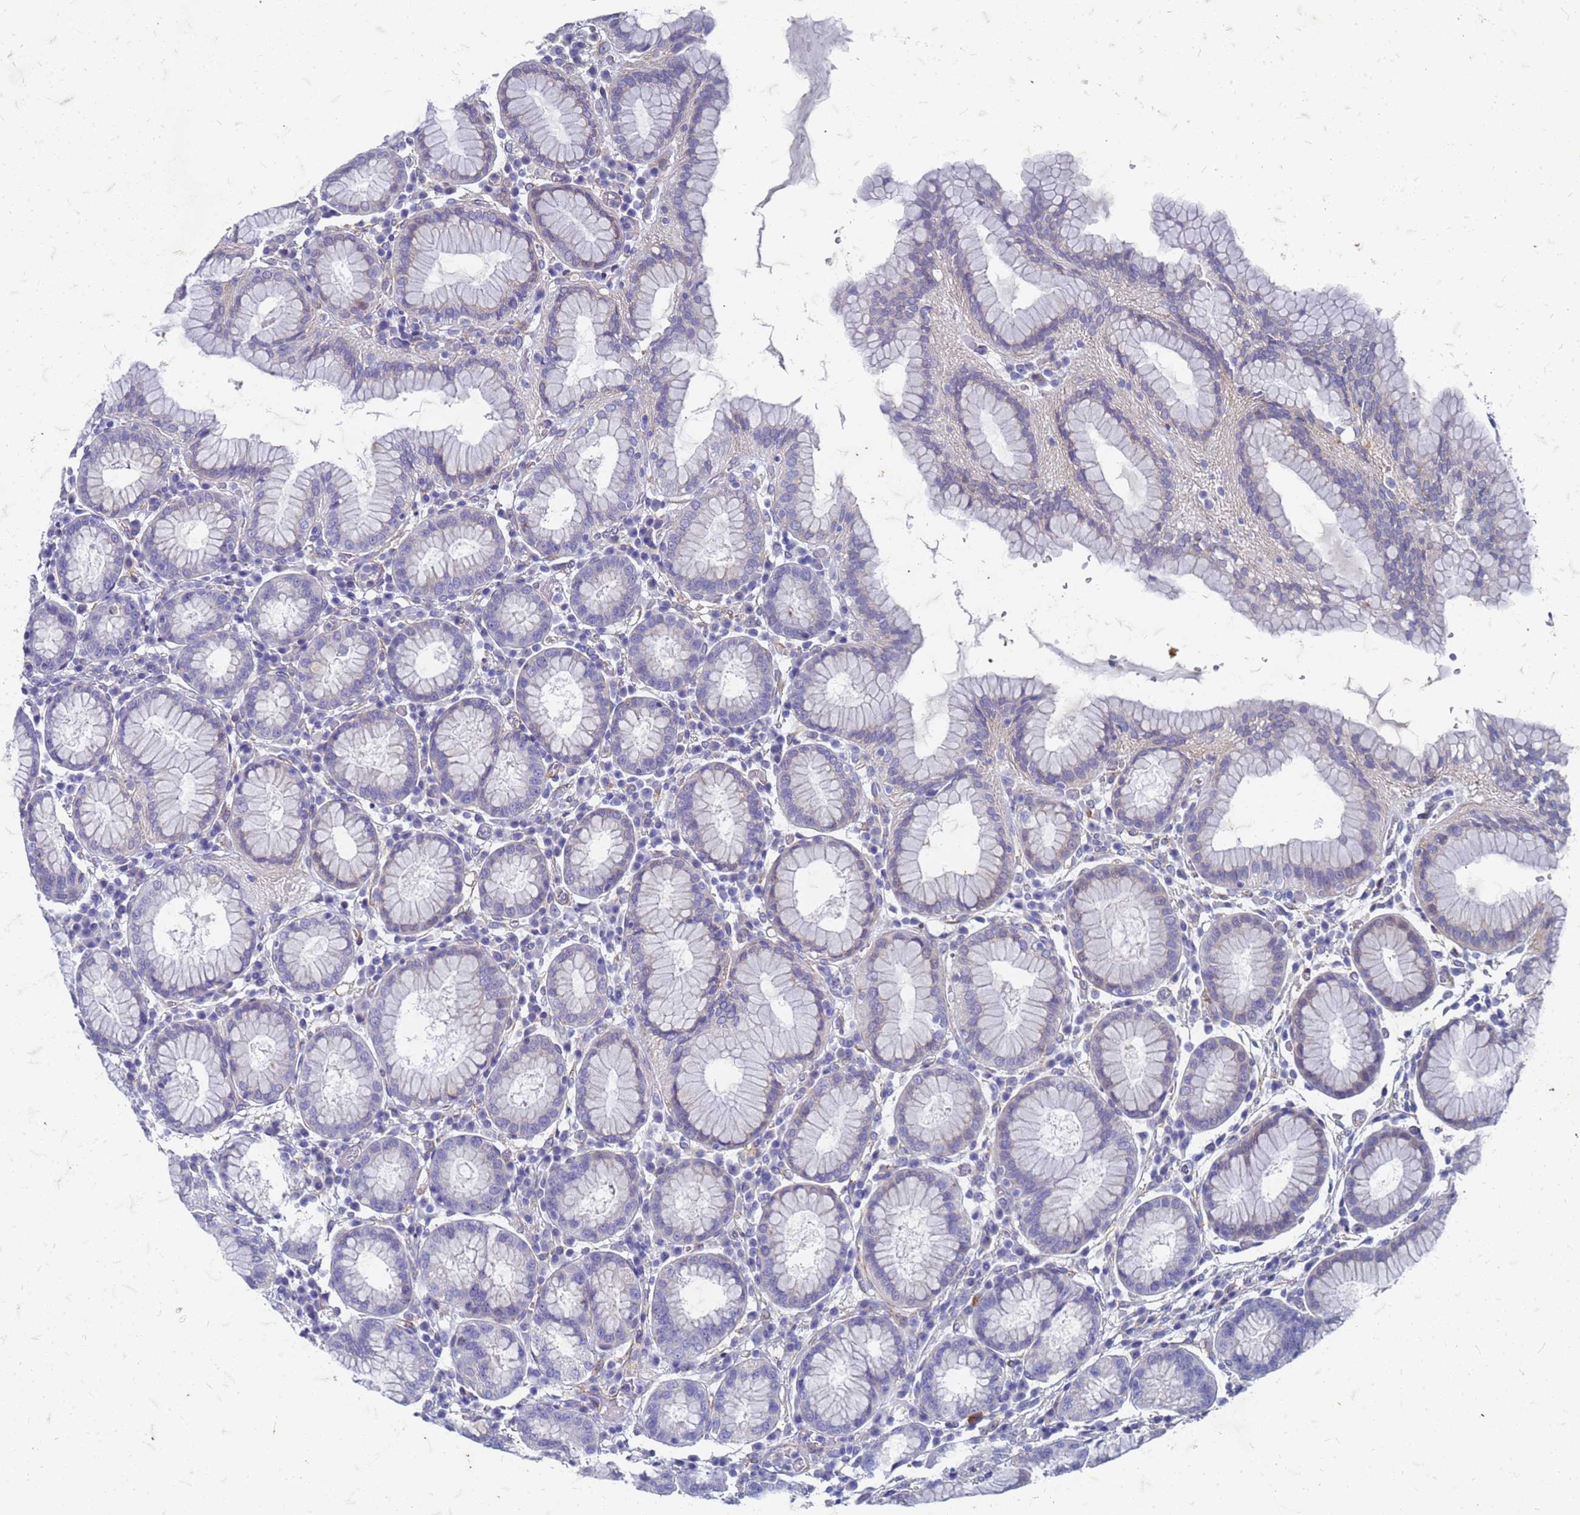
{"staining": {"intensity": "negative", "quantity": "none", "location": "none"}, "tissue": "stomach", "cell_type": "Glandular cells", "image_type": "normal", "snomed": [{"axis": "morphology", "description": "Normal tissue, NOS"}, {"axis": "topography", "description": "Stomach"}, {"axis": "topography", "description": "Stomach, lower"}], "caption": "The image exhibits no significant positivity in glandular cells of stomach.", "gene": "TRIM64B", "patient": {"sex": "female", "age": 56}}